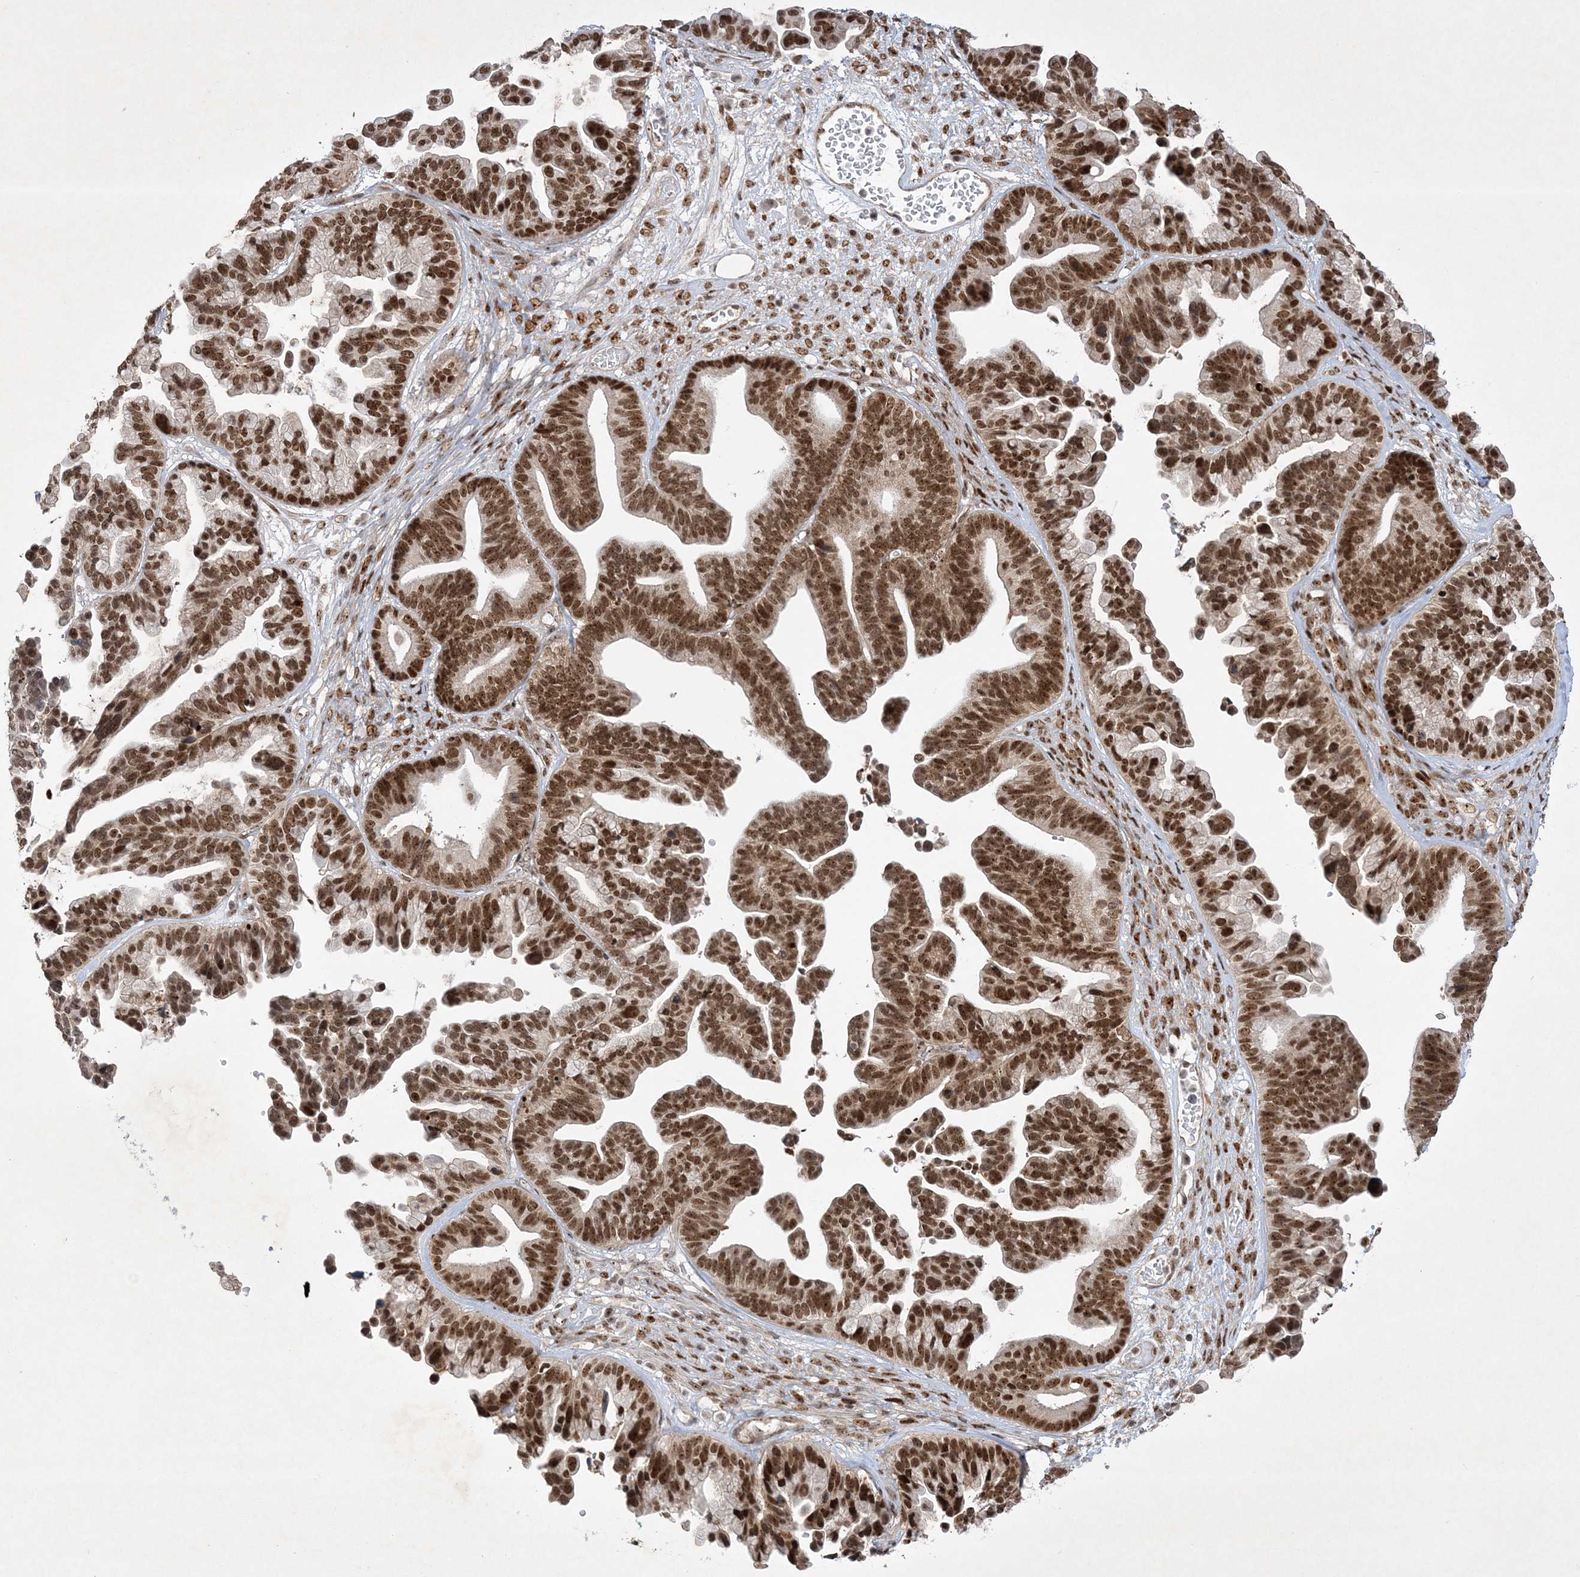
{"staining": {"intensity": "moderate", "quantity": ">75%", "location": "nuclear"}, "tissue": "ovarian cancer", "cell_type": "Tumor cells", "image_type": "cancer", "snomed": [{"axis": "morphology", "description": "Cystadenocarcinoma, serous, NOS"}, {"axis": "topography", "description": "Ovary"}], "caption": "Ovarian serous cystadenocarcinoma stained for a protein (brown) demonstrates moderate nuclear positive expression in about >75% of tumor cells.", "gene": "NPM3", "patient": {"sex": "female", "age": 56}}